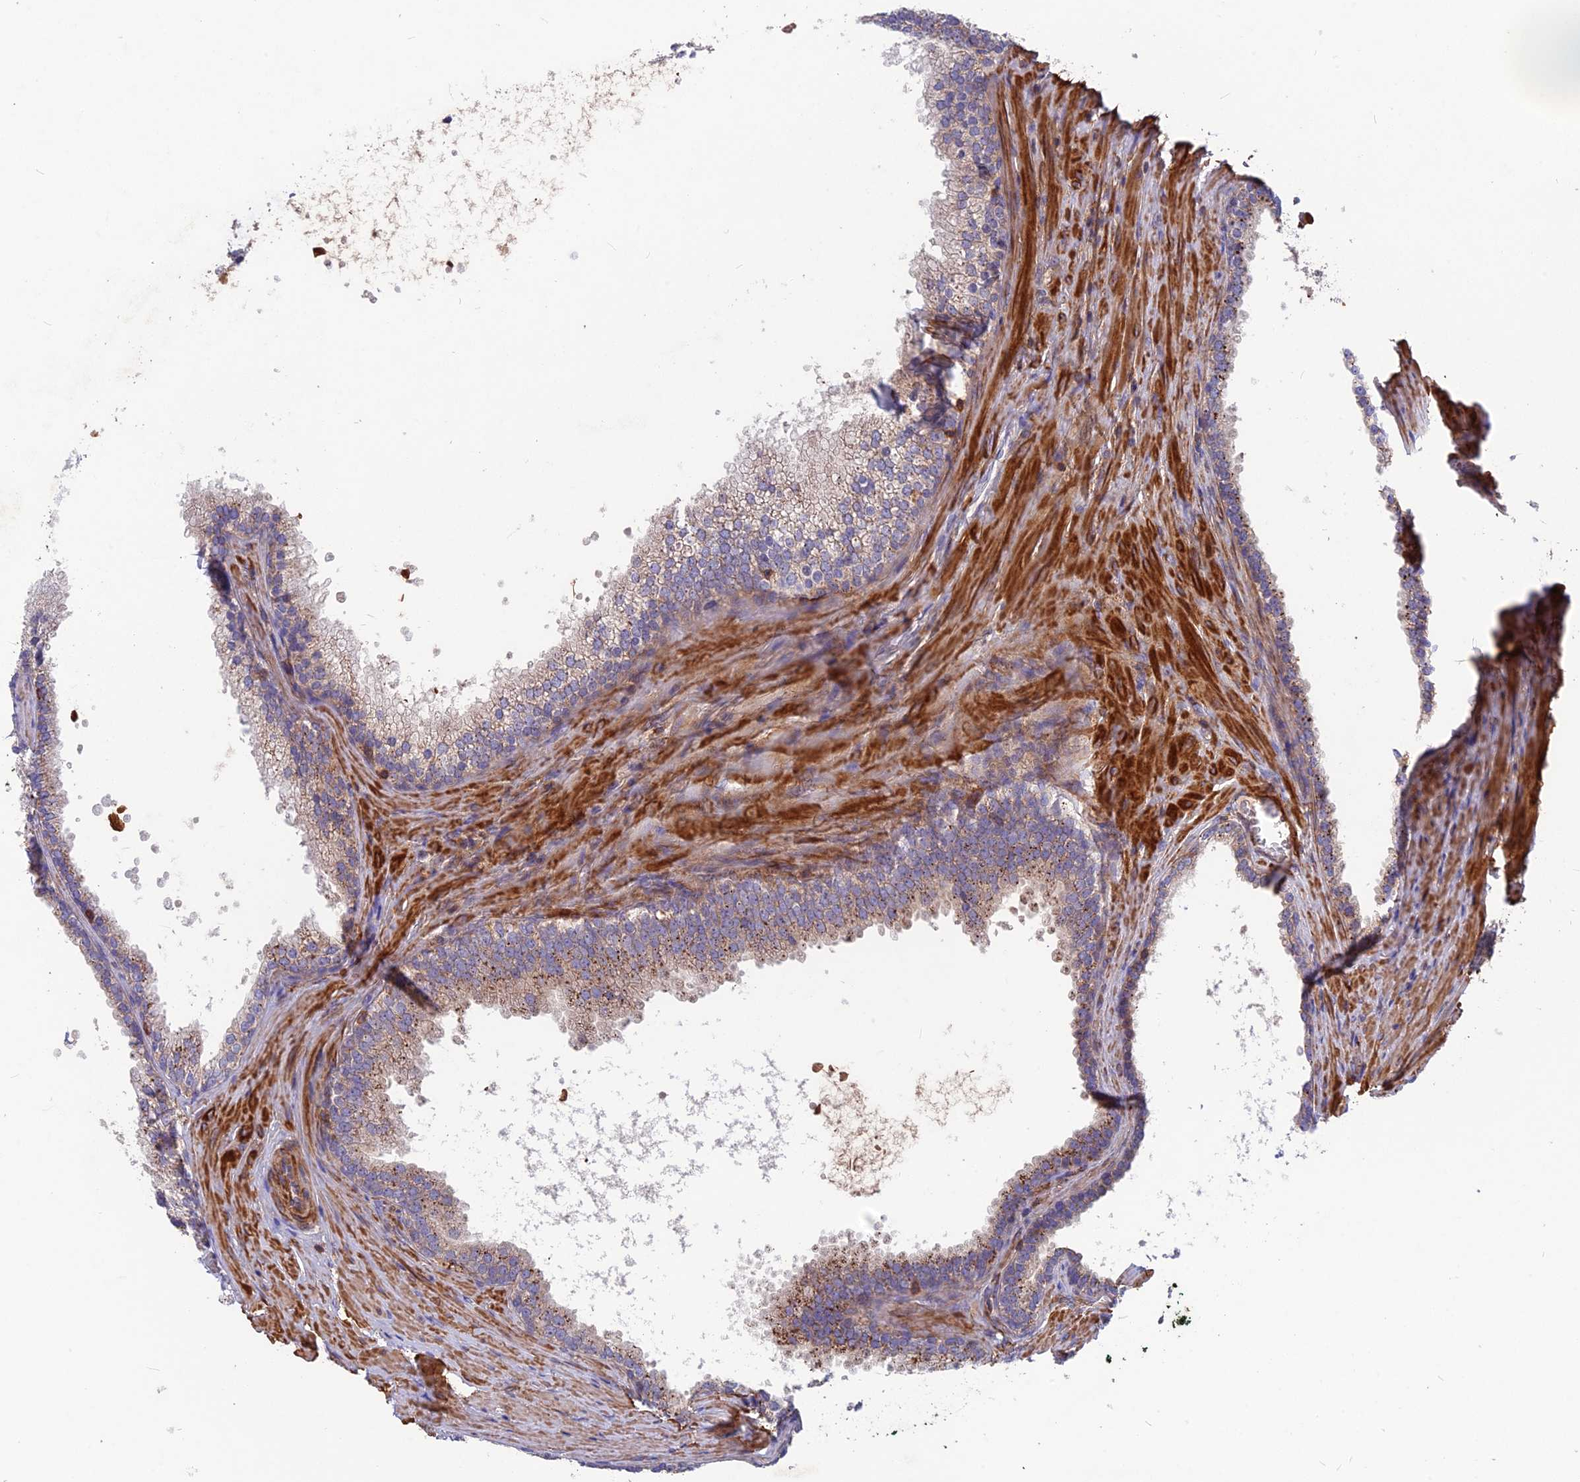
{"staining": {"intensity": "moderate", "quantity": "<25%", "location": "cytoplasmic/membranous"}, "tissue": "prostate", "cell_type": "Glandular cells", "image_type": "normal", "snomed": [{"axis": "morphology", "description": "Normal tissue, NOS"}, {"axis": "topography", "description": "Prostate"}], "caption": "IHC (DAB (3,3'-diaminobenzidine)) staining of benign human prostate shows moderate cytoplasmic/membranous protein expression in about <25% of glandular cells.", "gene": "CPNE7", "patient": {"sex": "male", "age": 60}}